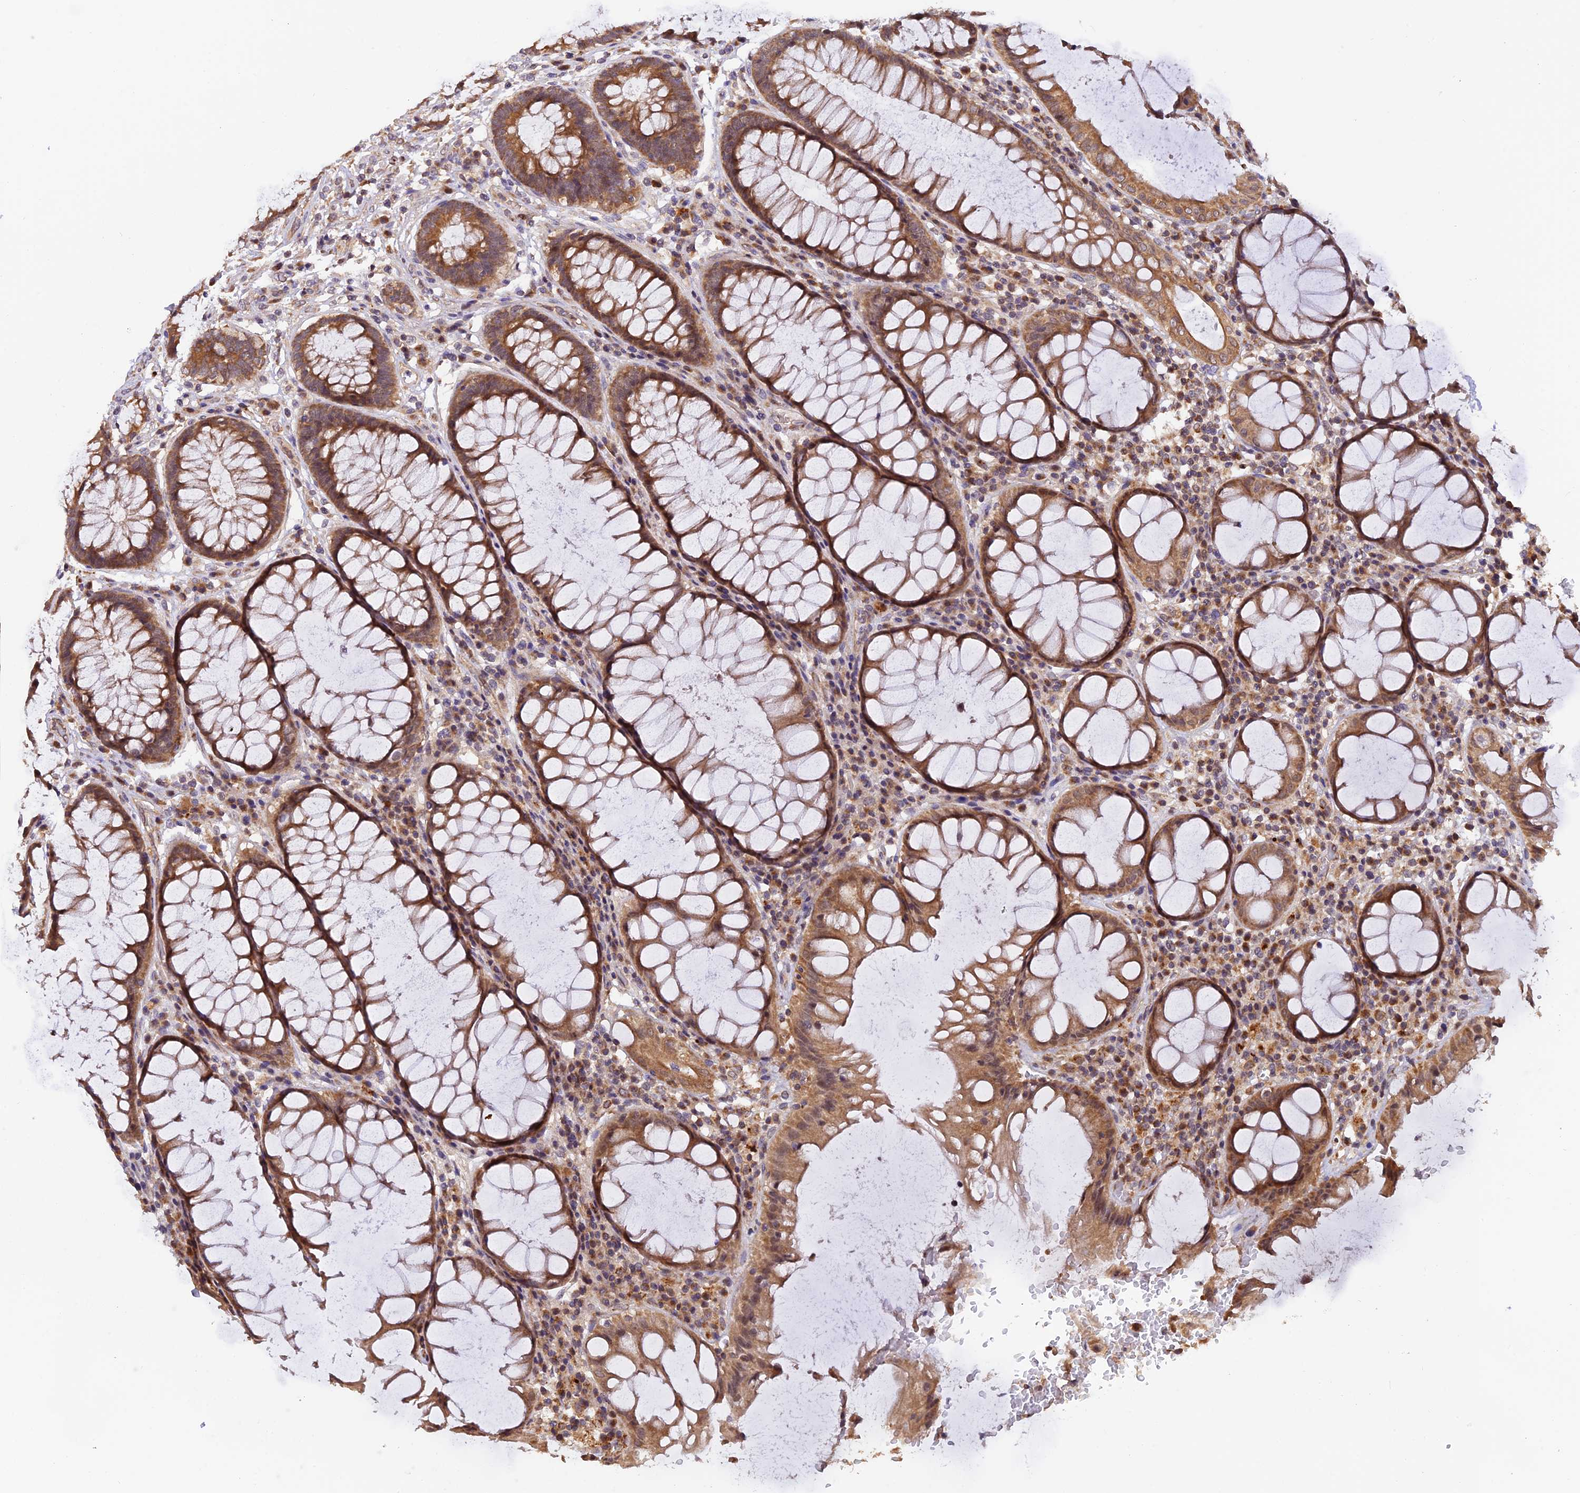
{"staining": {"intensity": "strong", "quantity": ">75%", "location": "cytoplasmic/membranous"}, "tissue": "rectum", "cell_type": "Glandular cells", "image_type": "normal", "snomed": [{"axis": "morphology", "description": "Normal tissue, NOS"}, {"axis": "topography", "description": "Rectum"}], "caption": "Protein analysis of benign rectum exhibits strong cytoplasmic/membranous expression in approximately >75% of glandular cells.", "gene": "MNS1", "patient": {"sex": "male", "age": 64}}